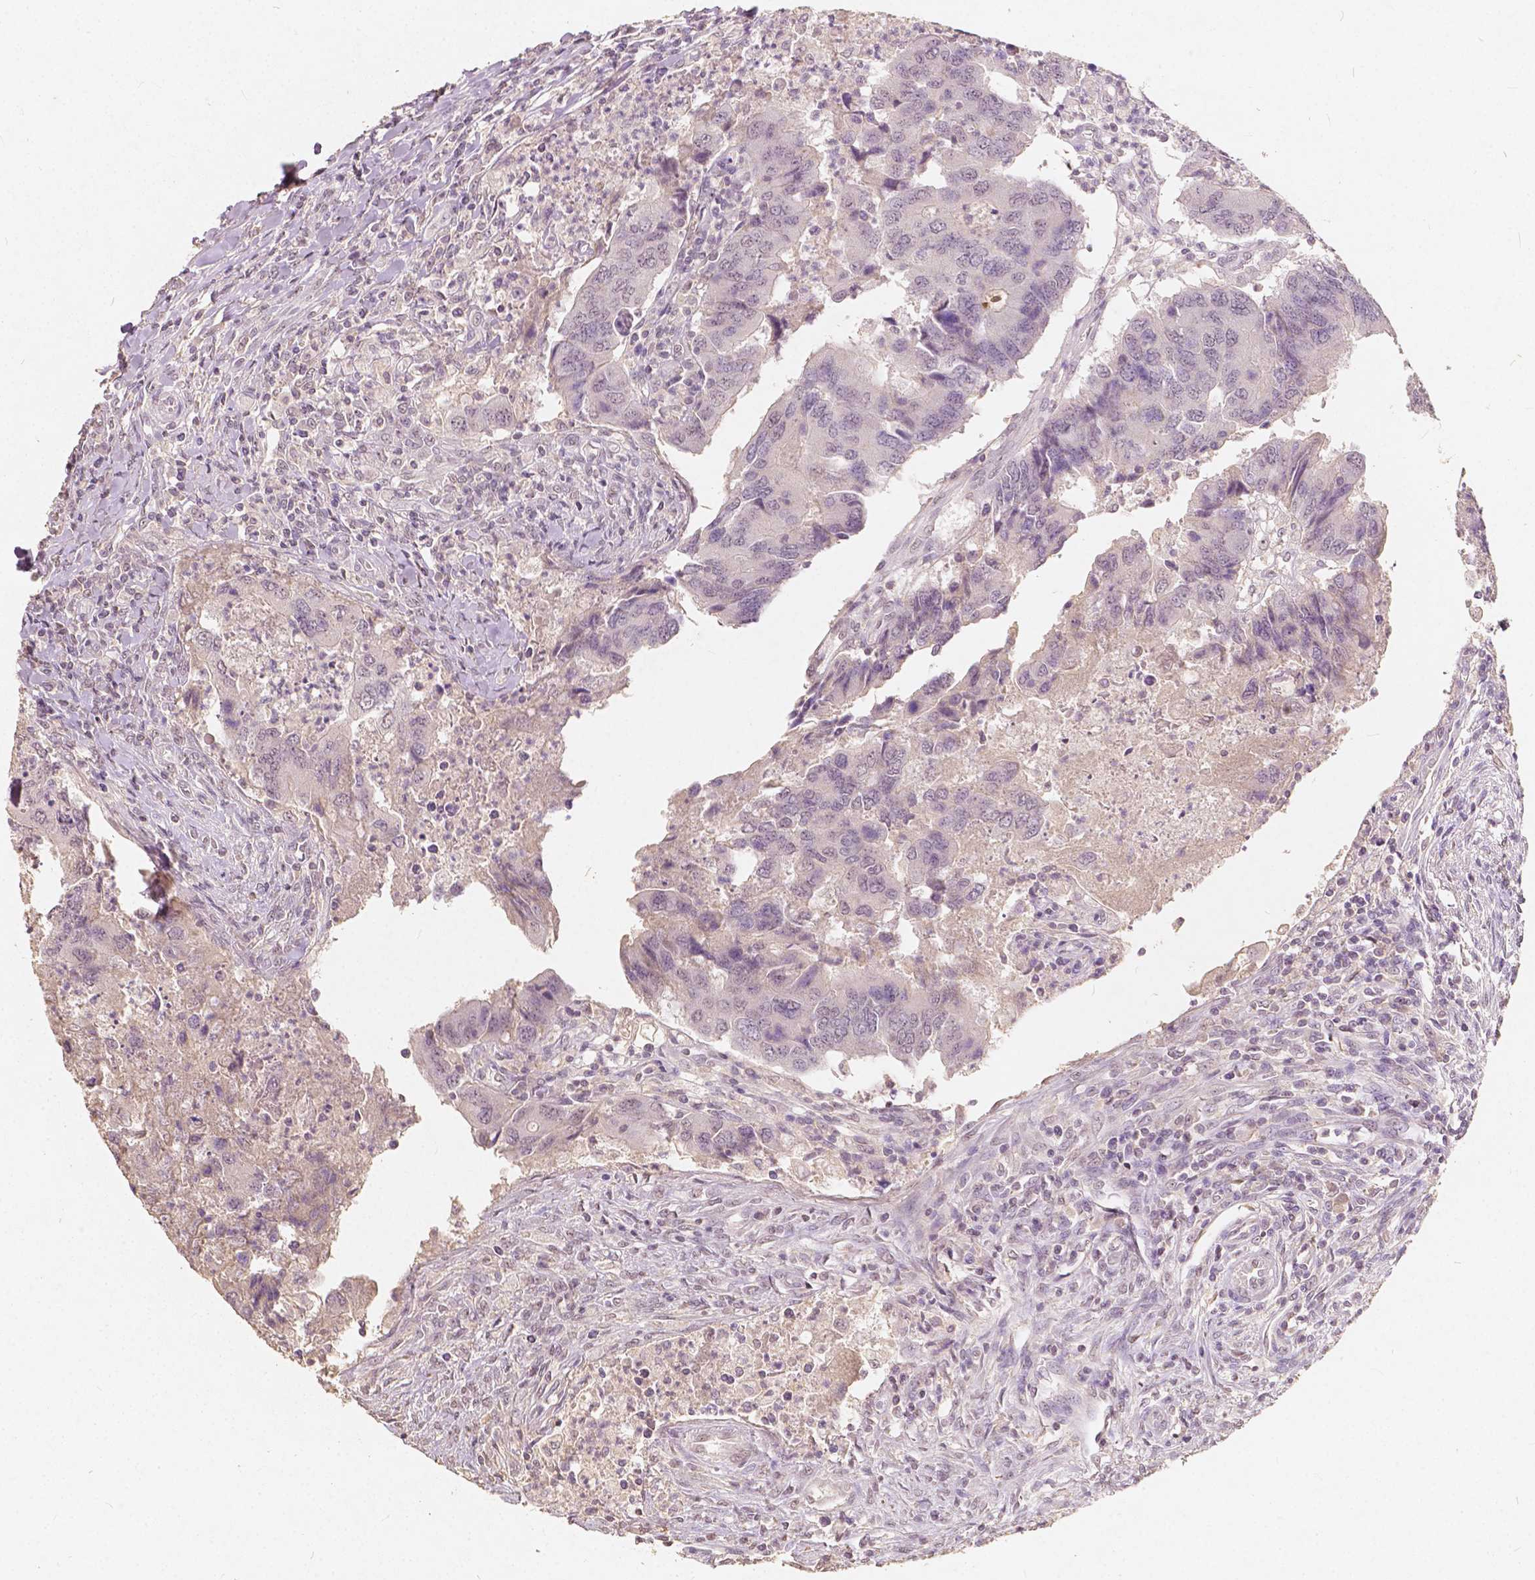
{"staining": {"intensity": "negative", "quantity": "none", "location": "none"}, "tissue": "colorectal cancer", "cell_type": "Tumor cells", "image_type": "cancer", "snomed": [{"axis": "morphology", "description": "Adenocarcinoma, NOS"}, {"axis": "topography", "description": "Colon"}], "caption": "The histopathology image displays no significant staining in tumor cells of colorectal cancer.", "gene": "SOX15", "patient": {"sex": "female", "age": 67}}